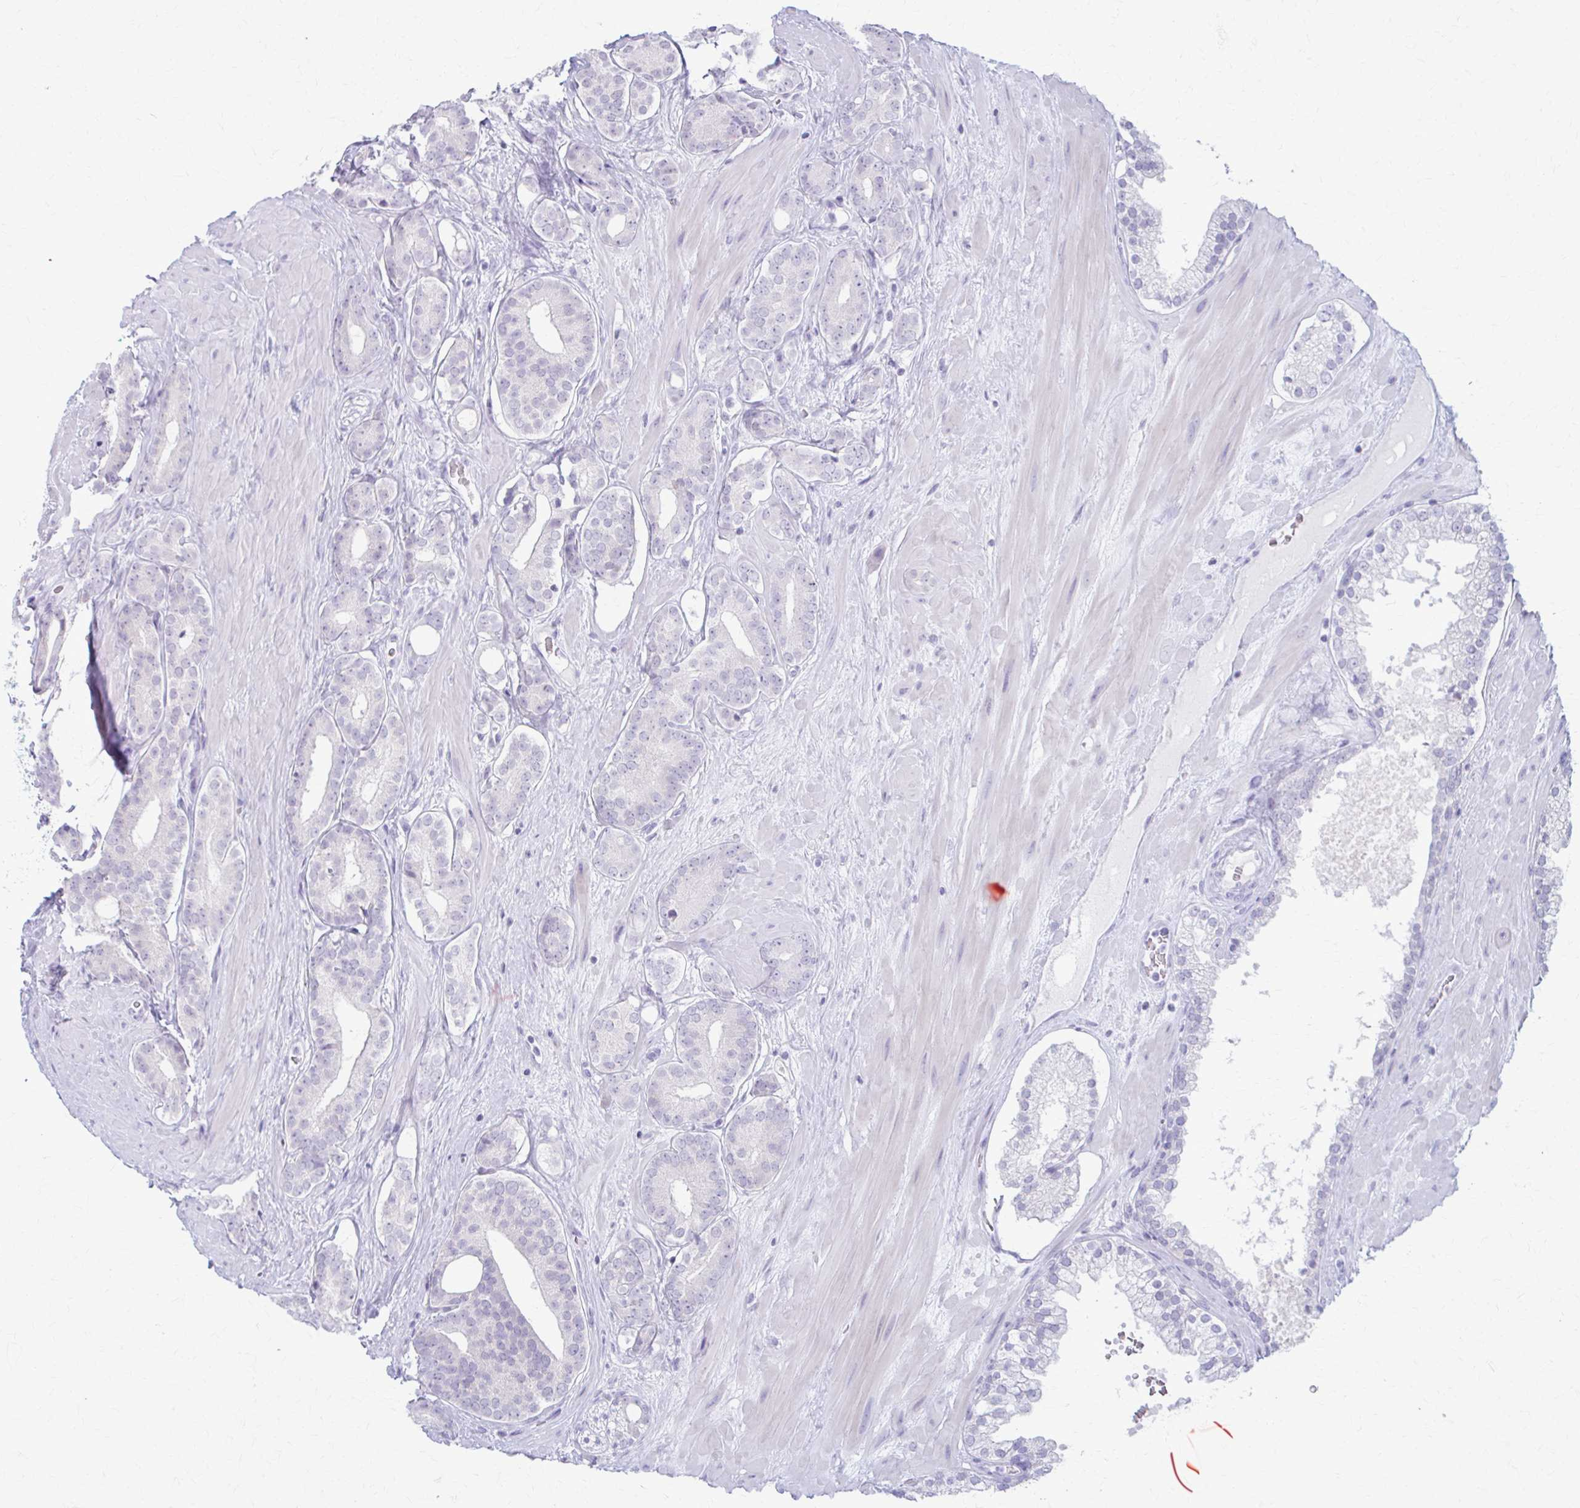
{"staining": {"intensity": "negative", "quantity": "none", "location": "none"}, "tissue": "prostate cancer", "cell_type": "Tumor cells", "image_type": "cancer", "snomed": [{"axis": "morphology", "description": "Adenocarcinoma, High grade"}, {"axis": "topography", "description": "Prostate"}], "caption": "High magnification brightfield microscopy of prostate cancer stained with DAB (brown) and counterstained with hematoxylin (blue): tumor cells show no significant staining. Nuclei are stained in blue.", "gene": "LDLRAP1", "patient": {"sex": "male", "age": 66}}